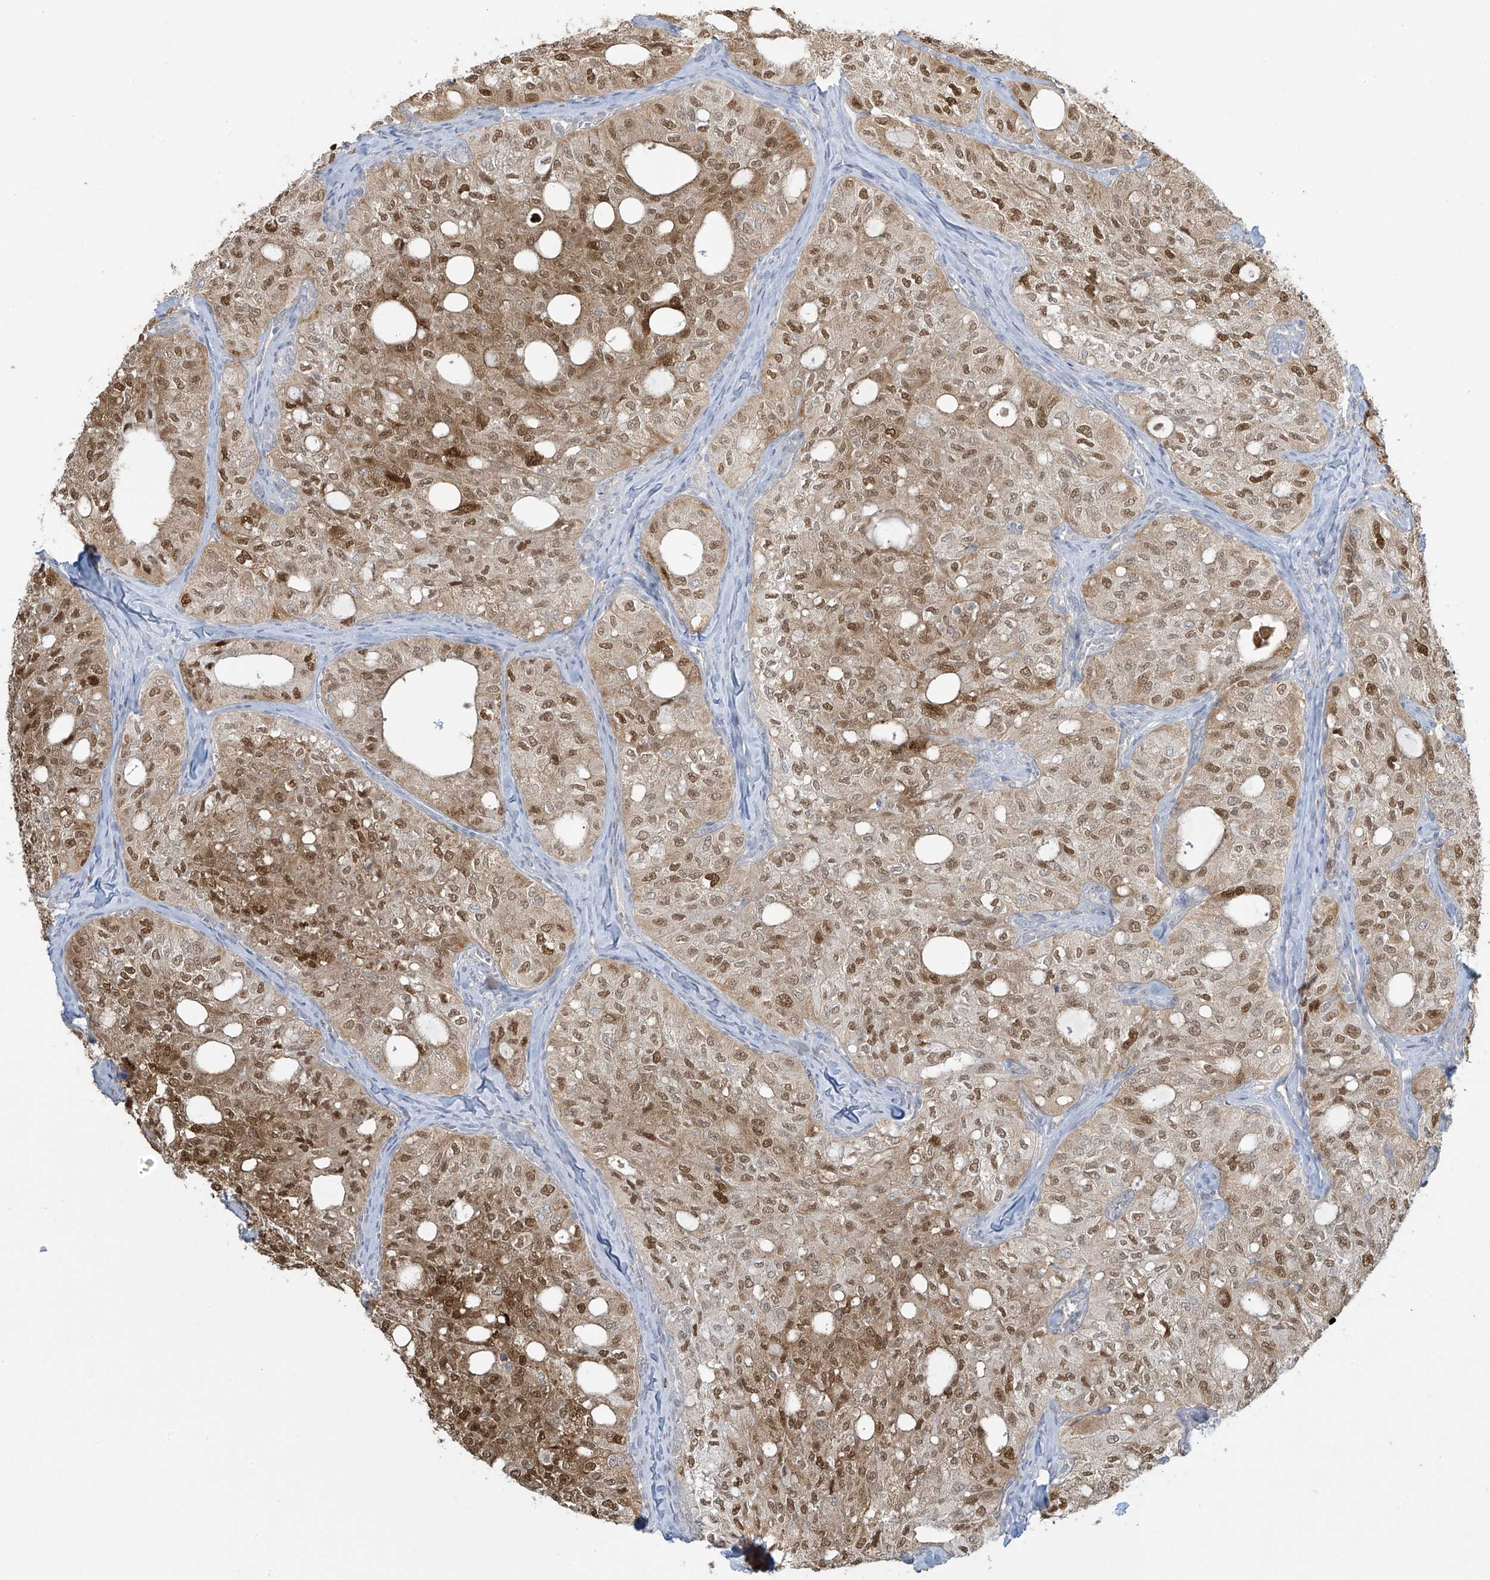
{"staining": {"intensity": "moderate", "quantity": ">75%", "location": "cytoplasmic/membranous,nuclear"}, "tissue": "thyroid cancer", "cell_type": "Tumor cells", "image_type": "cancer", "snomed": [{"axis": "morphology", "description": "Follicular adenoma carcinoma, NOS"}, {"axis": "topography", "description": "Thyroid gland"}], "caption": "Protein staining of thyroid cancer (follicular adenoma carcinoma) tissue shows moderate cytoplasmic/membranous and nuclear expression in about >75% of tumor cells.", "gene": "TAGAP", "patient": {"sex": "male", "age": 75}}